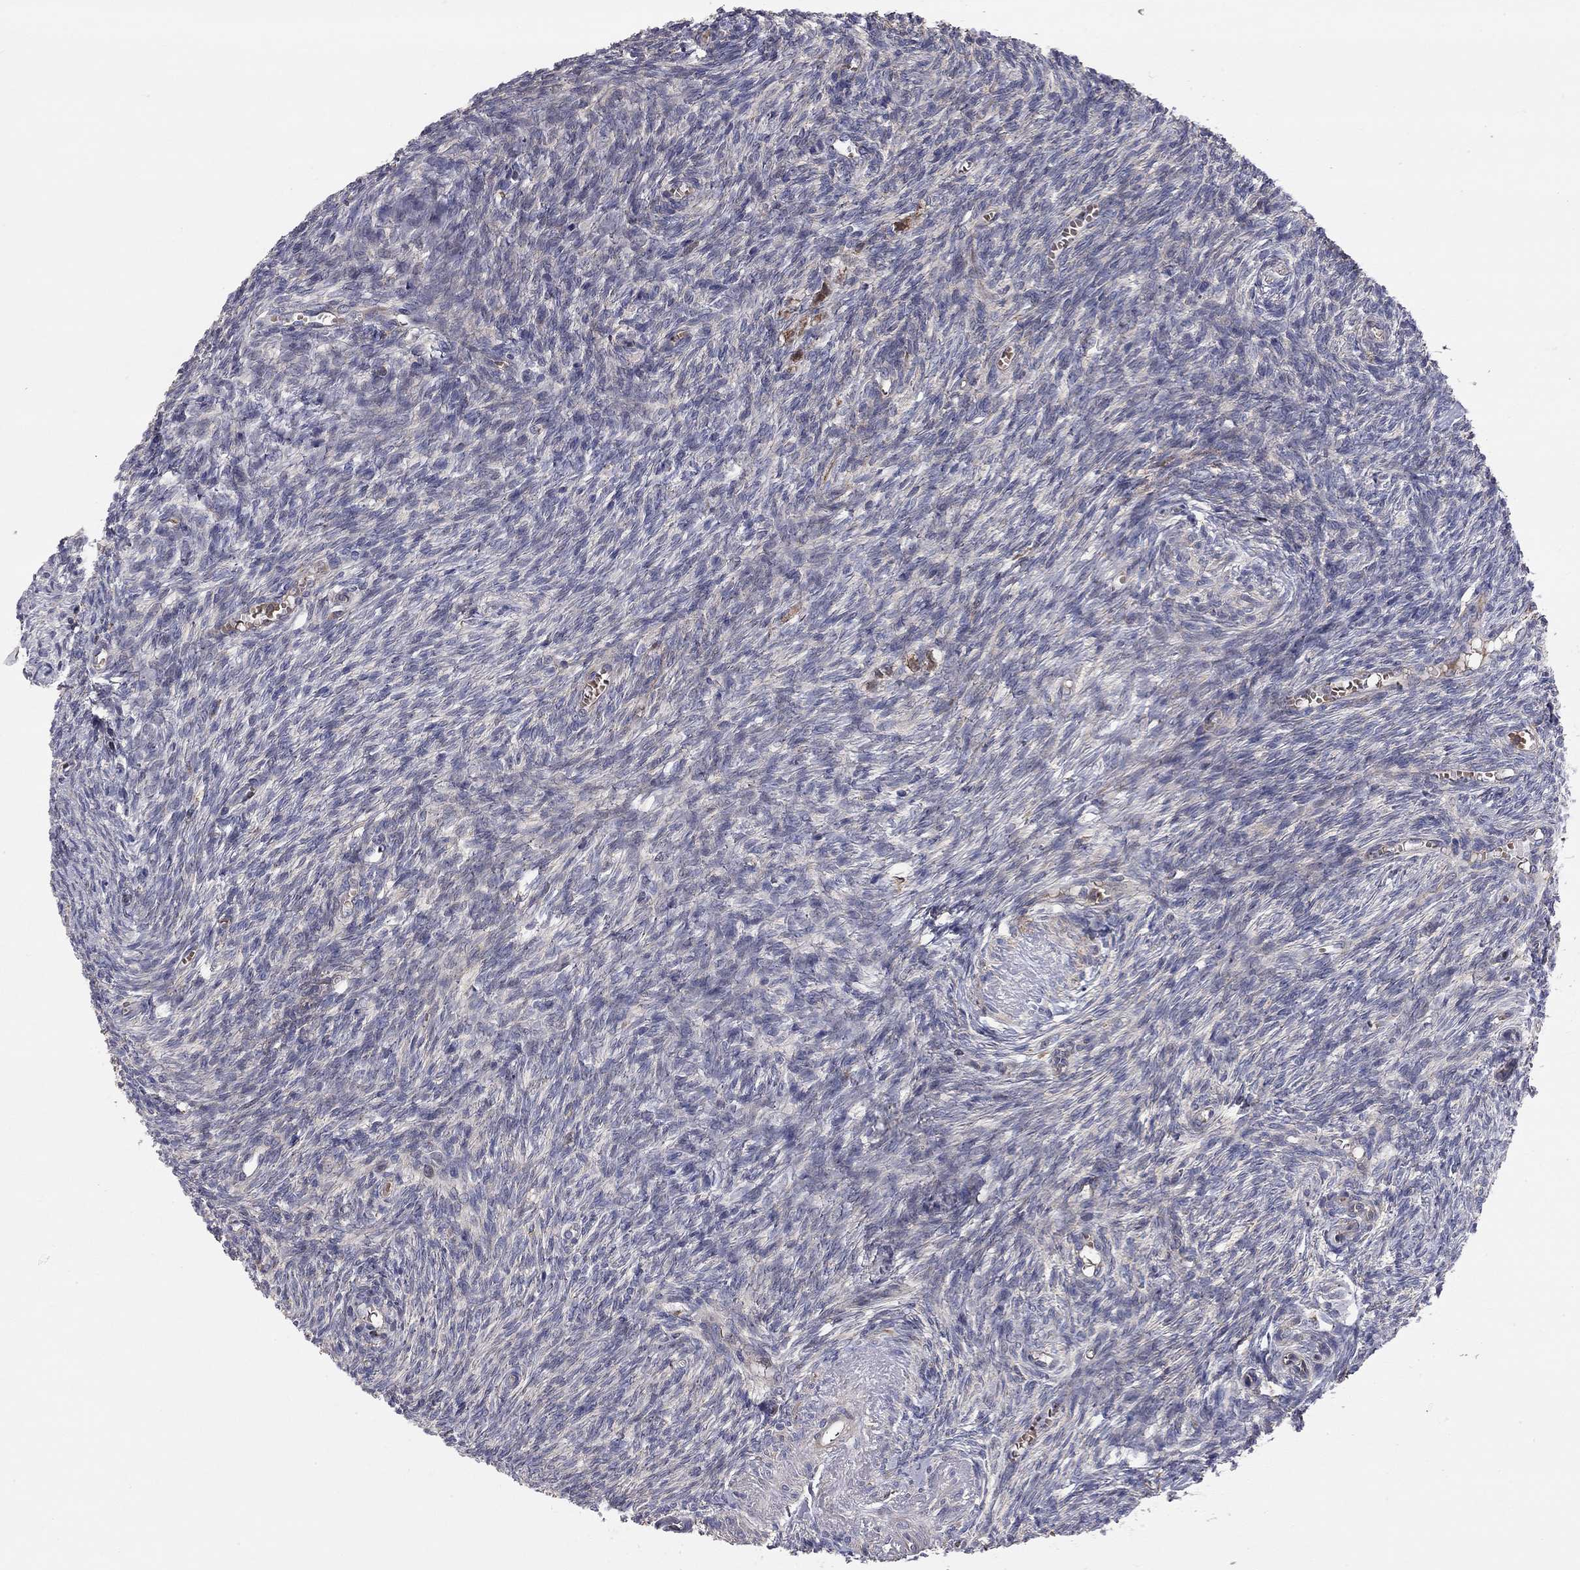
{"staining": {"intensity": "negative", "quantity": "none", "location": "none"}, "tissue": "ovary", "cell_type": "Ovarian stroma cells", "image_type": "normal", "snomed": [{"axis": "morphology", "description": "Normal tissue, NOS"}, {"axis": "topography", "description": "Ovary"}], "caption": "Immunohistochemistry (IHC) of unremarkable human ovary demonstrates no expression in ovarian stroma cells.", "gene": "KANSL1L", "patient": {"sex": "female", "age": 43}}